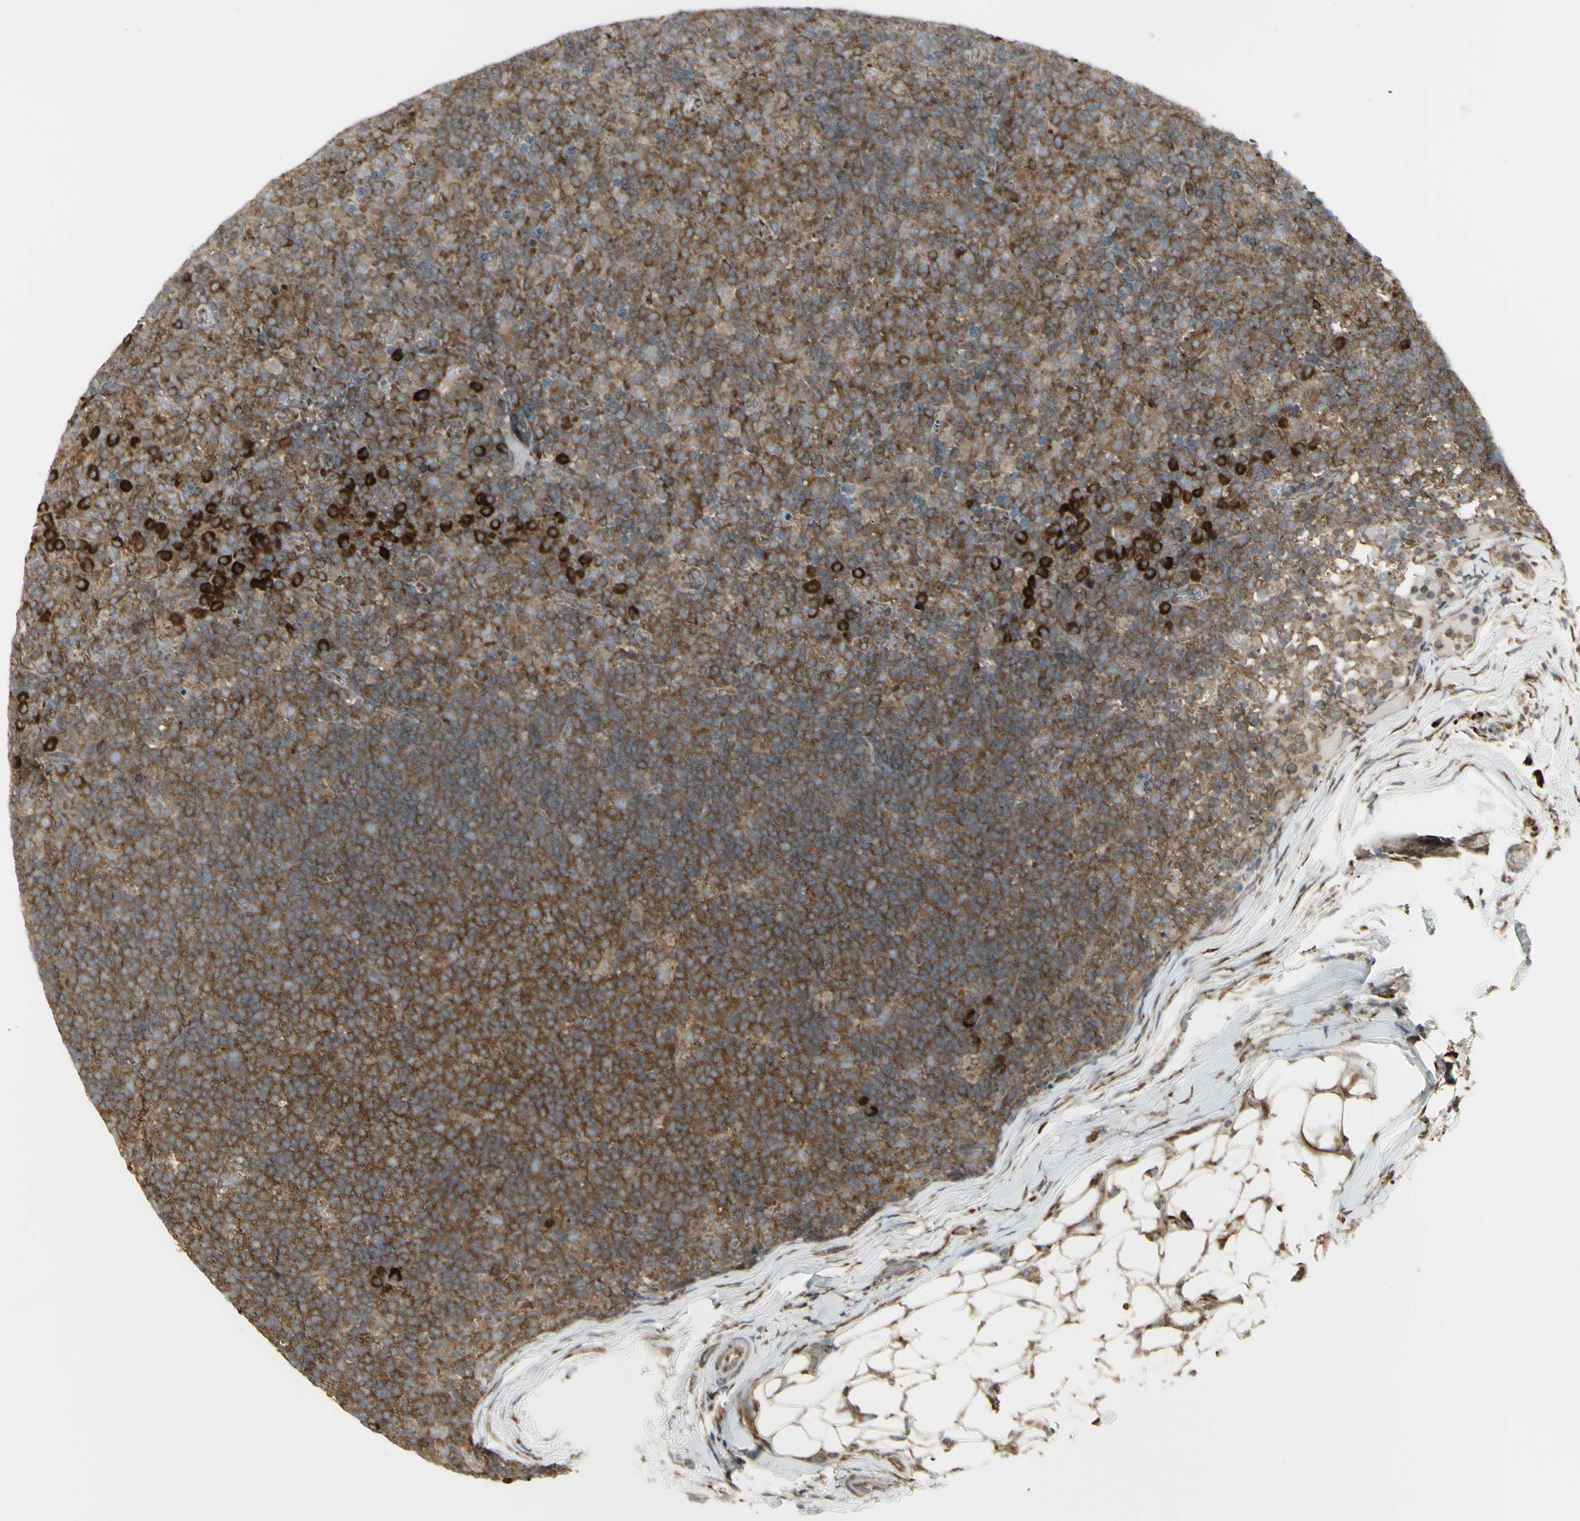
{"staining": {"intensity": "moderate", "quantity": "25%-75%", "location": "cytoplasmic/membranous"}, "tissue": "lymph node", "cell_type": "Germinal center cells", "image_type": "normal", "snomed": [{"axis": "morphology", "description": "Normal tissue, NOS"}, {"axis": "morphology", "description": "Inflammation, NOS"}, {"axis": "topography", "description": "Lymph node"}], "caption": "Lymph node stained with immunohistochemistry (IHC) shows moderate cytoplasmic/membranous staining in approximately 25%-75% of germinal center cells.", "gene": "FKBP3", "patient": {"sex": "male", "age": 55}}